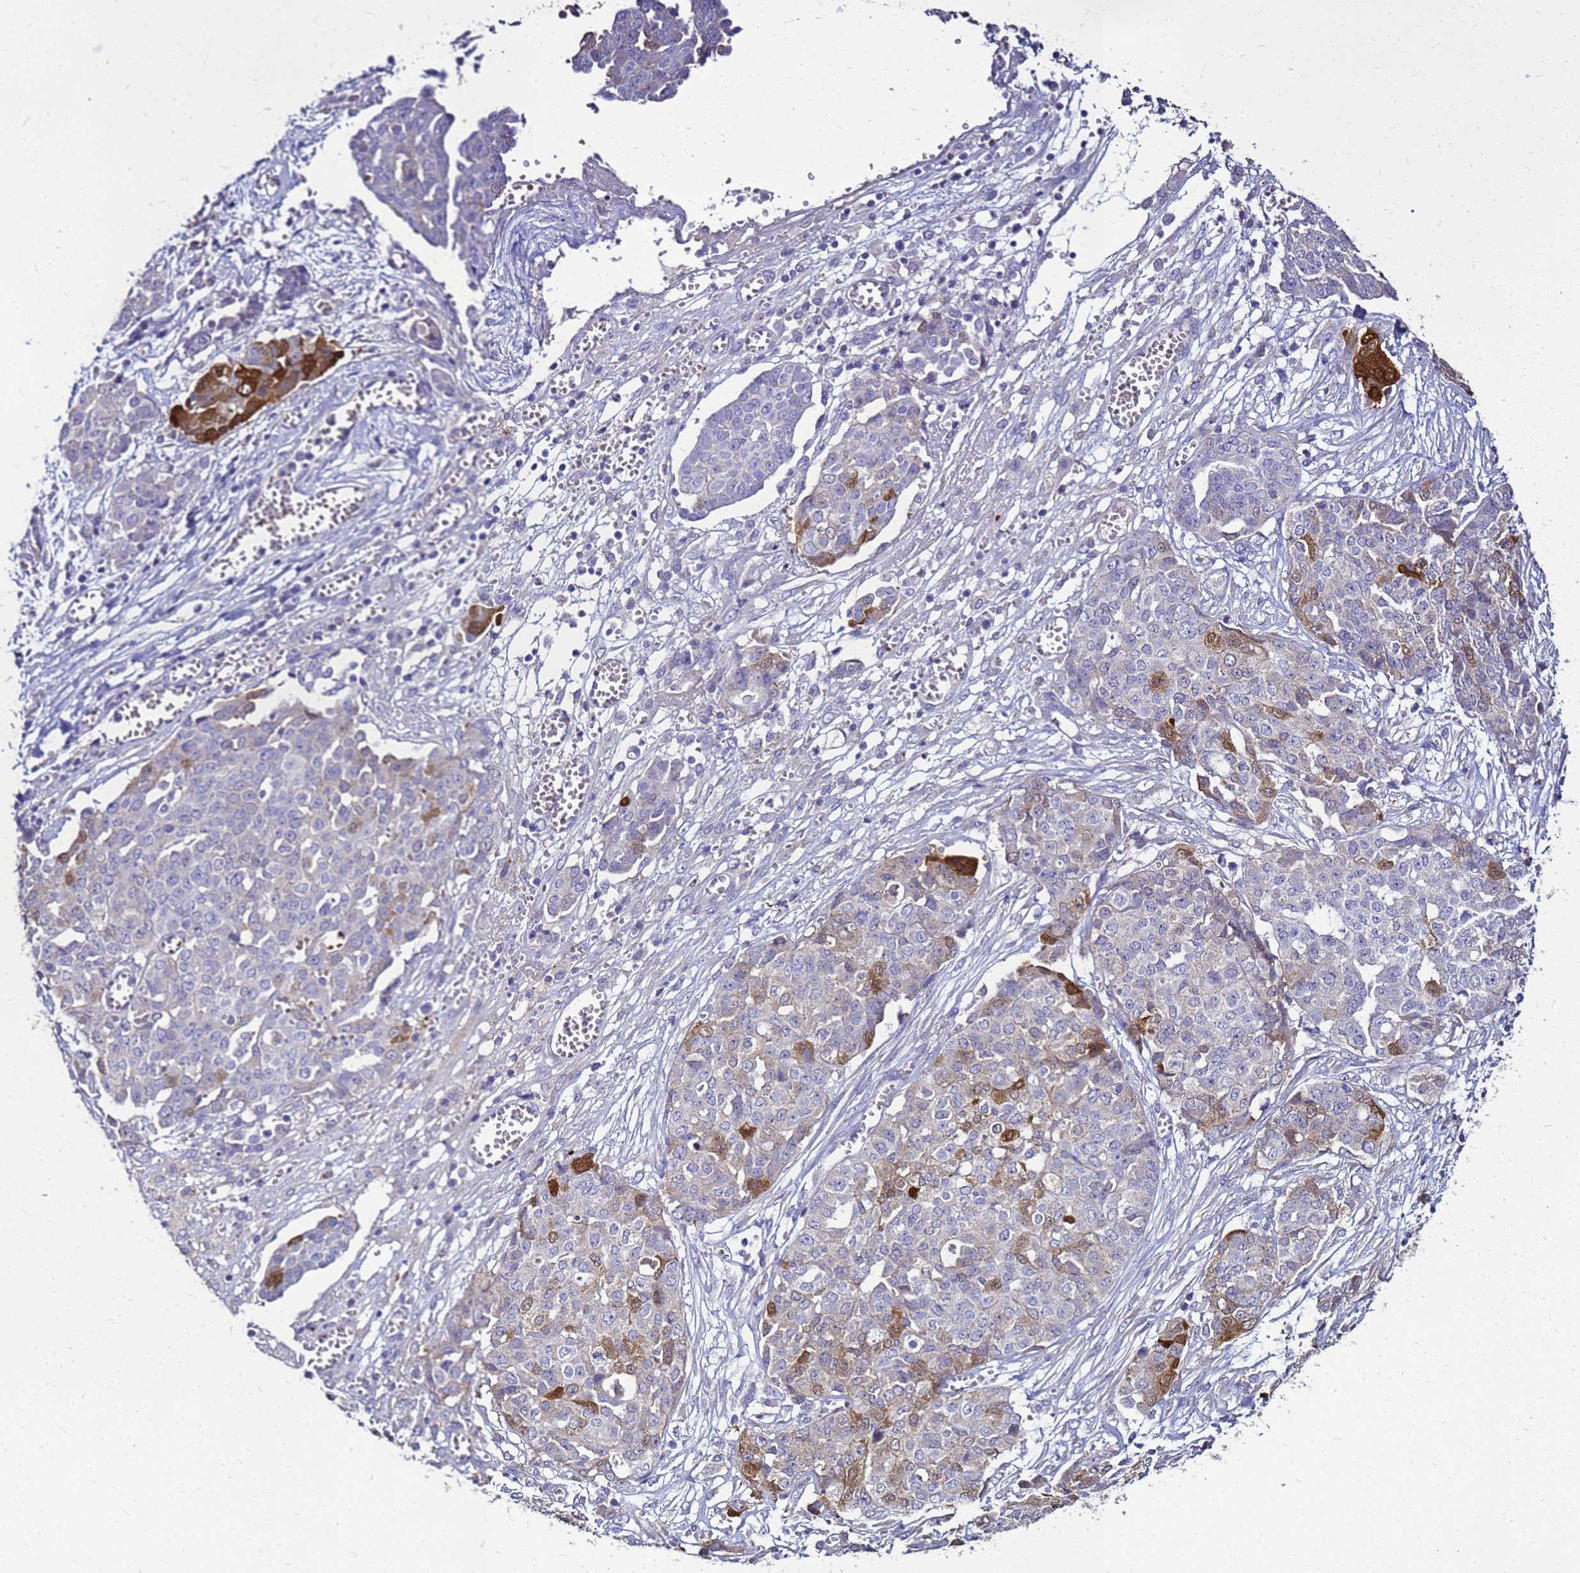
{"staining": {"intensity": "strong", "quantity": "<25%", "location": "cytoplasmic/membranous,nuclear"}, "tissue": "ovarian cancer", "cell_type": "Tumor cells", "image_type": "cancer", "snomed": [{"axis": "morphology", "description": "Cystadenocarcinoma, serous, NOS"}, {"axis": "topography", "description": "Soft tissue"}, {"axis": "topography", "description": "Ovary"}], "caption": "Ovarian cancer stained for a protein (brown) shows strong cytoplasmic/membranous and nuclear positive positivity in approximately <25% of tumor cells.", "gene": "S100A2", "patient": {"sex": "female", "age": 57}}